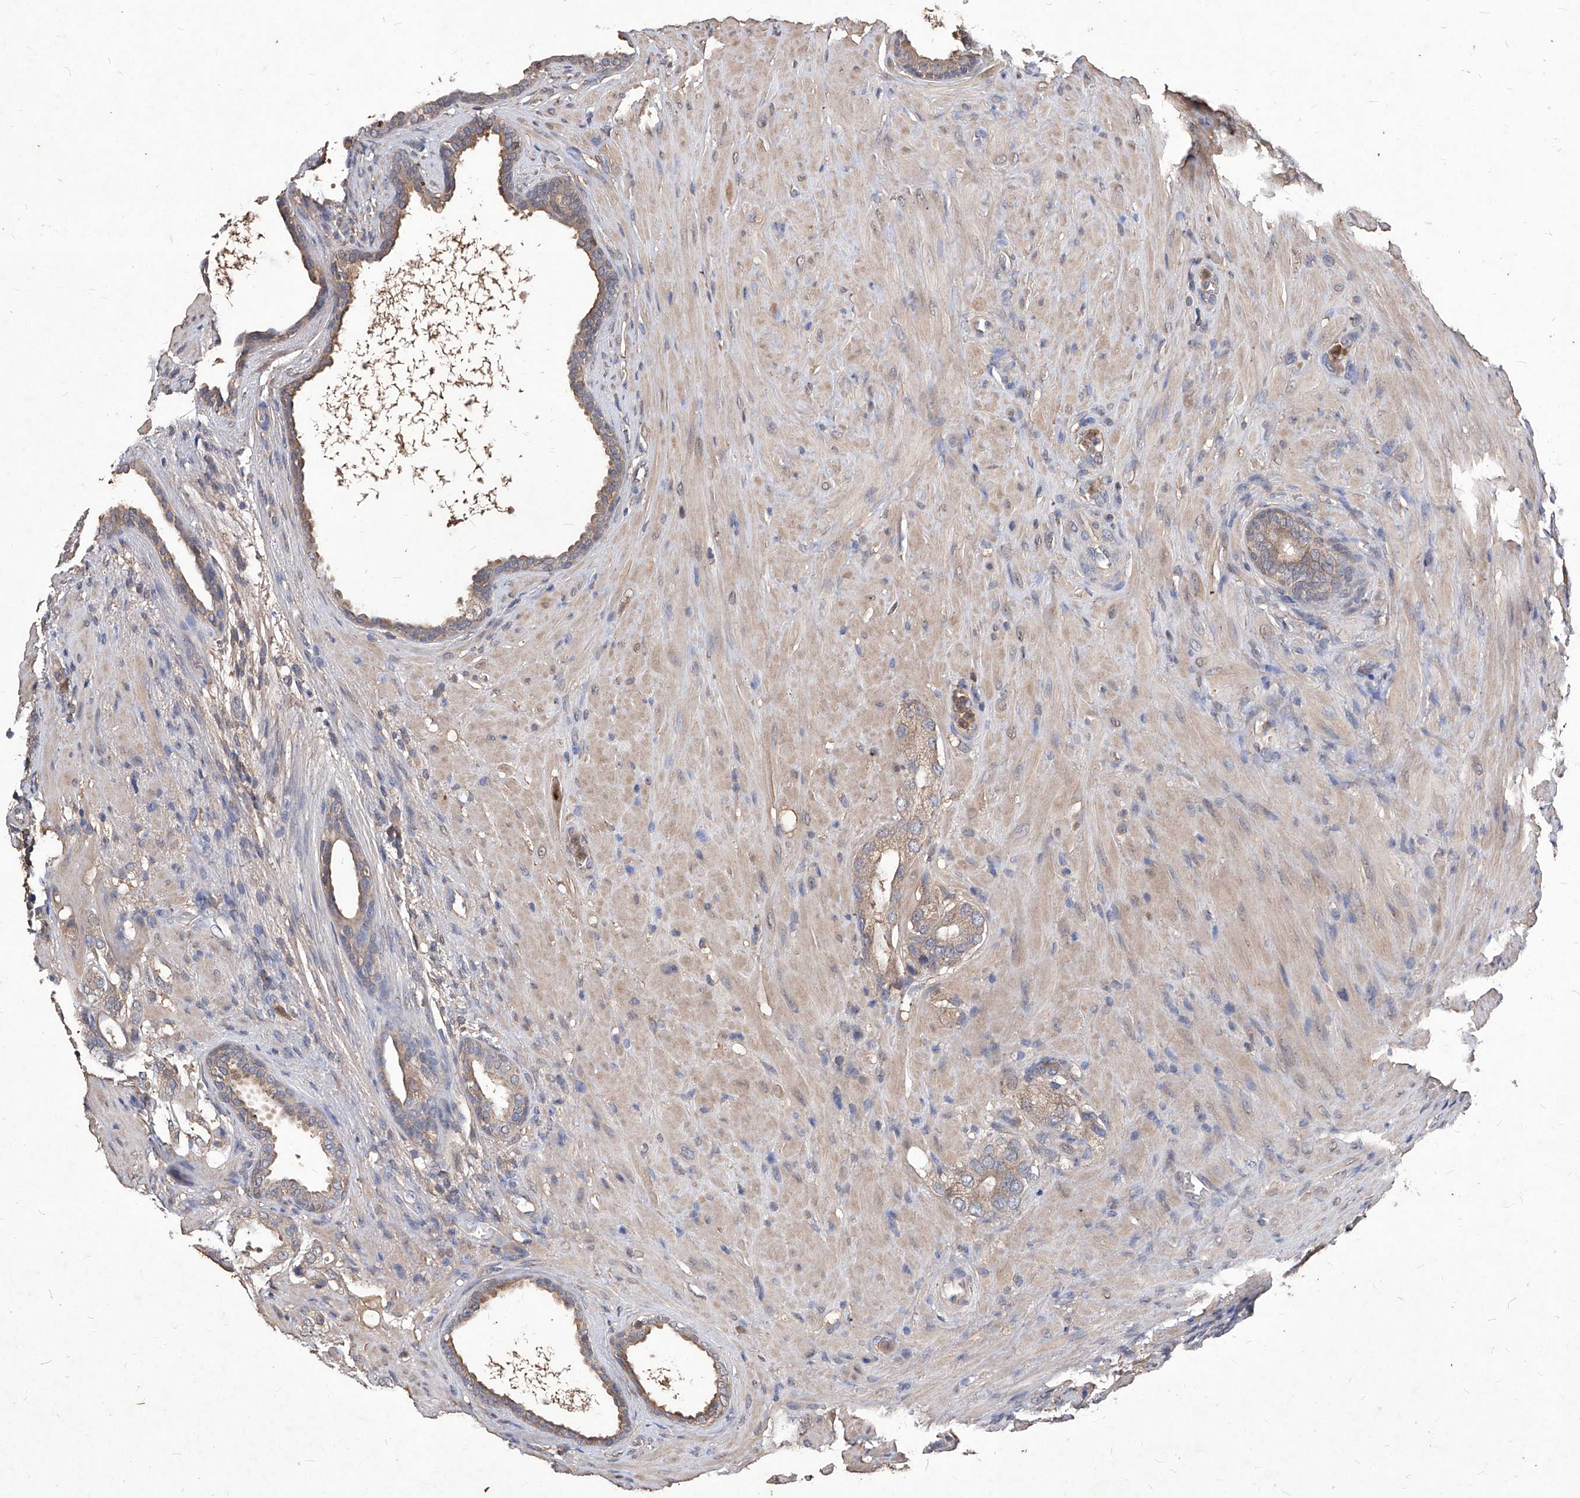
{"staining": {"intensity": "weak", "quantity": ">75%", "location": "cytoplasmic/membranous"}, "tissue": "prostate cancer", "cell_type": "Tumor cells", "image_type": "cancer", "snomed": [{"axis": "morphology", "description": "Adenocarcinoma, Low grade"}, {"axis": "topography", "description": "Prostate"}], "caption": "Immunohistochemistry (IHC) staining of low-grade adenocarcinoma (prostate), which demonstrates low levels of weak cytoplasmic/membranous positivity in about >75% of tumor cells indicating weak cytoplasmic/membranous protein expression. The staining was performed using DAB (3,3'-diaminobenzidine) (brown) for protein detection and nuclei were counterstained in hematoxylin (blue).", "gene": "SYNGR1", "patient": {"sex": "male", "age": 69}}